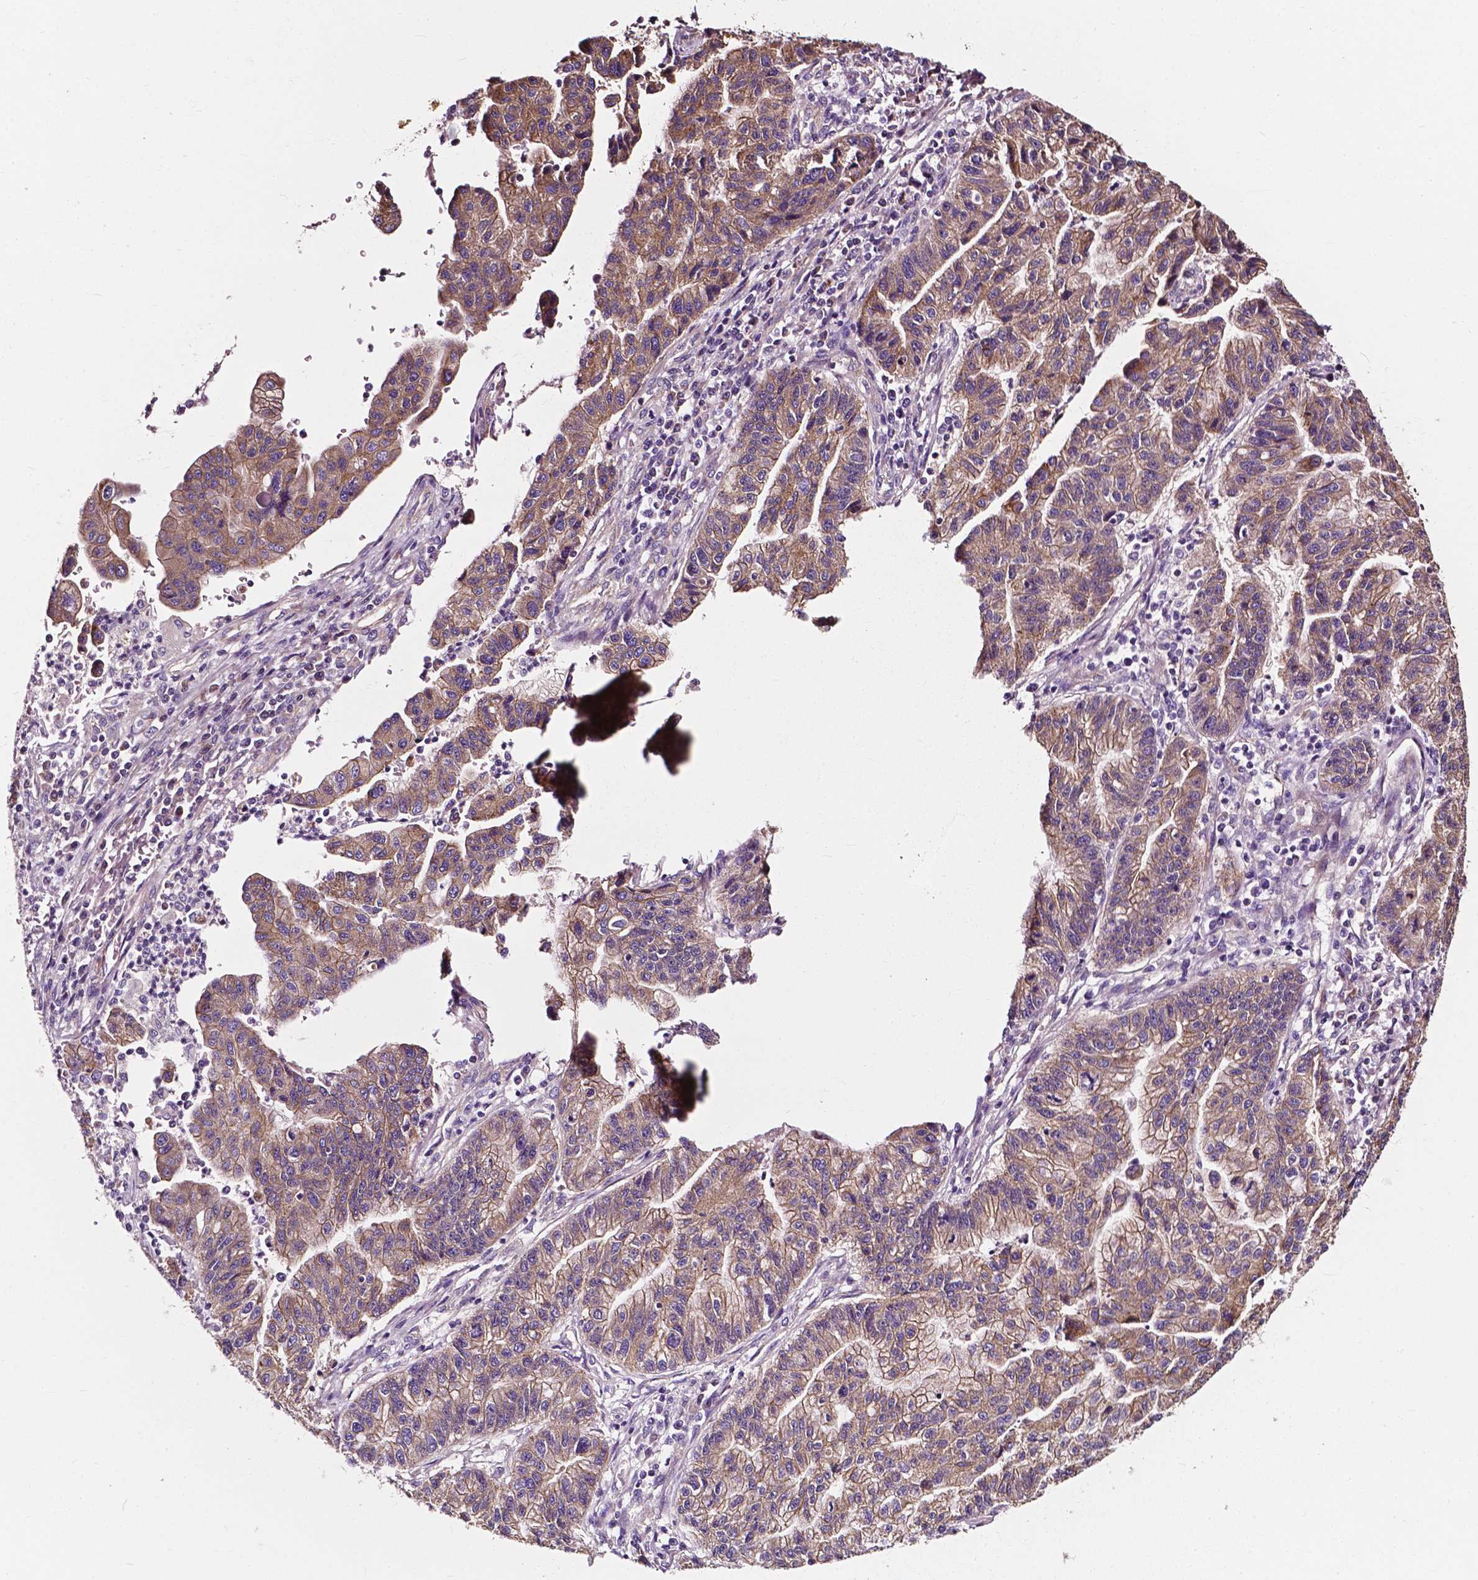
{"staining": {"intensity": "weak", "quantity": ">75%", "location": "cytoplasmic/membranous"}, "tissue": "stomach cancer", "cell_type": "Tumor cells", "image_type": "cancer", "snomed": [{"axis": "morphology", "description": "Adenocarcinoma, NOS"}, {"axis": "topography", "description": "Stomach"}], "caption": "There is low levels of weak cytoplasmic/membranous positivity in tumor cells of stomach cancer (adenocarcinoma), as demonstrated by immunohistochemical staining (brown color).", "gene": "ATG16L1", "patient": {"sex": "male", "age": 83}}